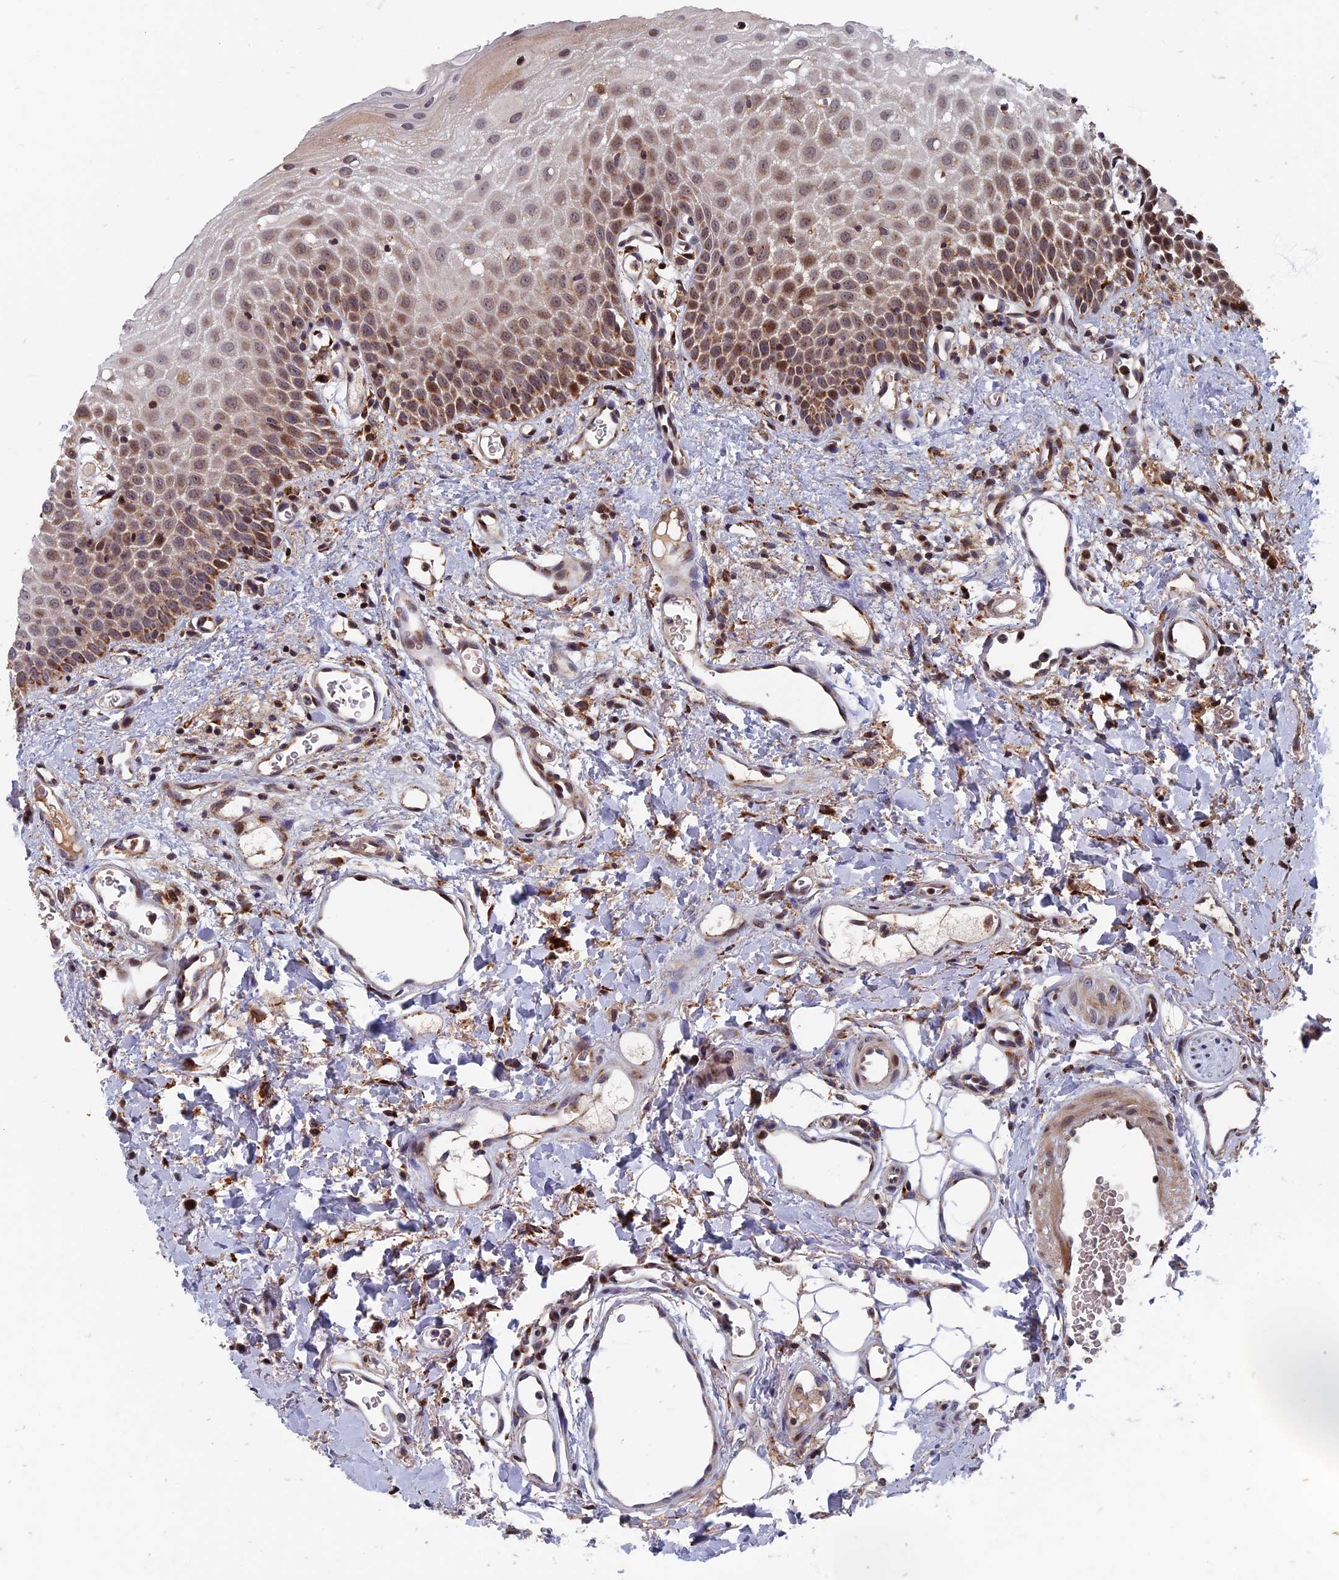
{"staining": {"intensity": "weak", "quantity": "25%-75%", "location": "cytoplasmic/membranous"}, "tissue": "oral mucosa", "cell_type": "Squamous epithelial cells", "image_type": "normal", "snomed": [{"axis": "morphology", "description": "Normal tissue, NOS"}, {"axis": "topography", "description": "Oral tissue"}], "caption": "This histopathology image shows unremarkable oral mucosa stained with immunohistochemistry (IHC) to label a protein in brown. The cytoplasmic/membranous of squamous epithelial cells show weak positivity for the protein. Nuclei are counter-stained blue.", "gene": "RASGRF1", "patient": {"sex": "female", "age": 70}}